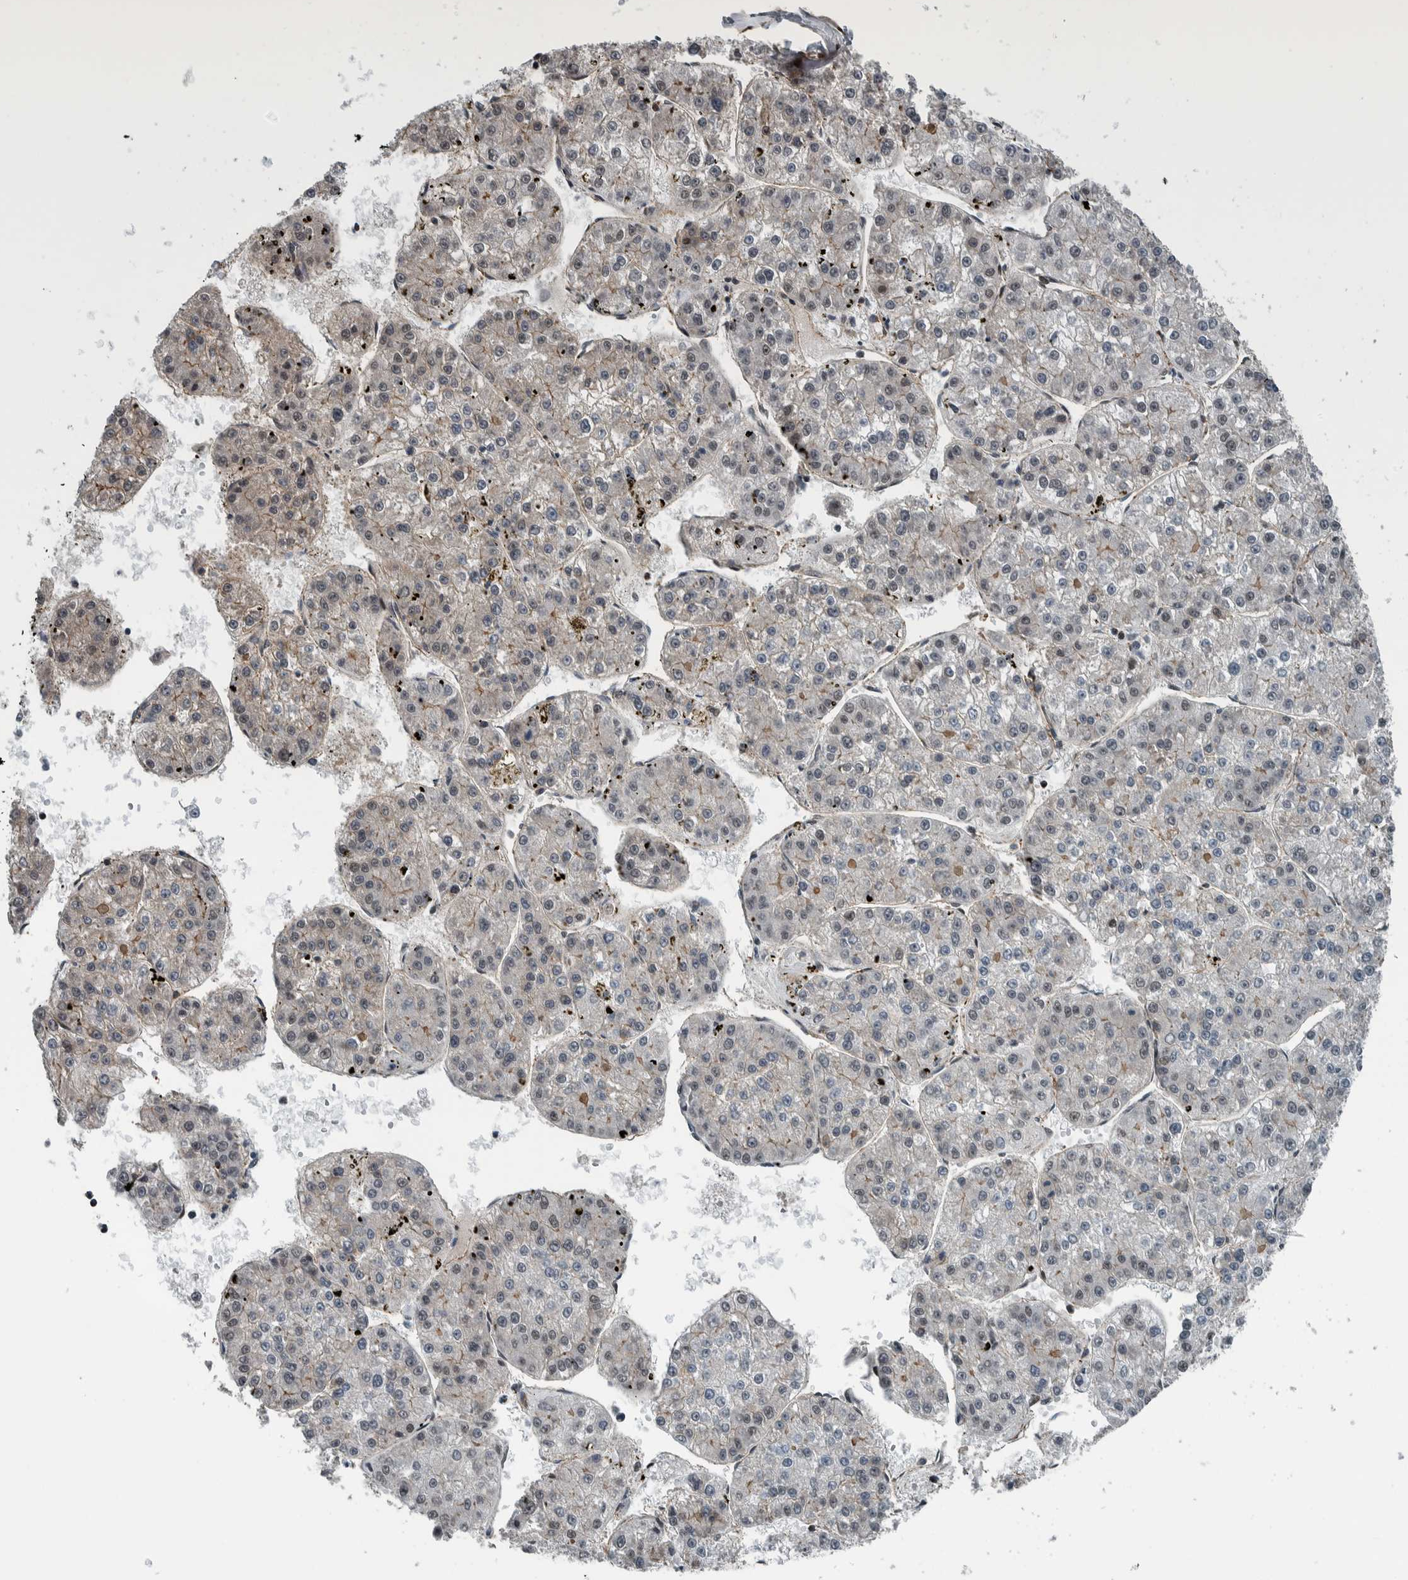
{"staining": {"intensity": "moderate", "quantity": "<25%", "location": "cytoplasmic/membranous"}, "tissue": "liver cancer", "cell_type": "Tumor cells", "image_type": "cancer", "snomed": [{"axis": "morphology", "description": "Carcinoma, Hepatocellular, NOS"}, {"axis": "topography", "description": "Liver"}], "caption": "Liver cancer (hepatocellular carcinoma) was stained to show a protein in brown. There is low levels of moderate cytoplasmic/membranous staining in approximately <25% of tumor cells.", "gene": "FAM135B", "patient": {"sex": "female", "age": 73}}